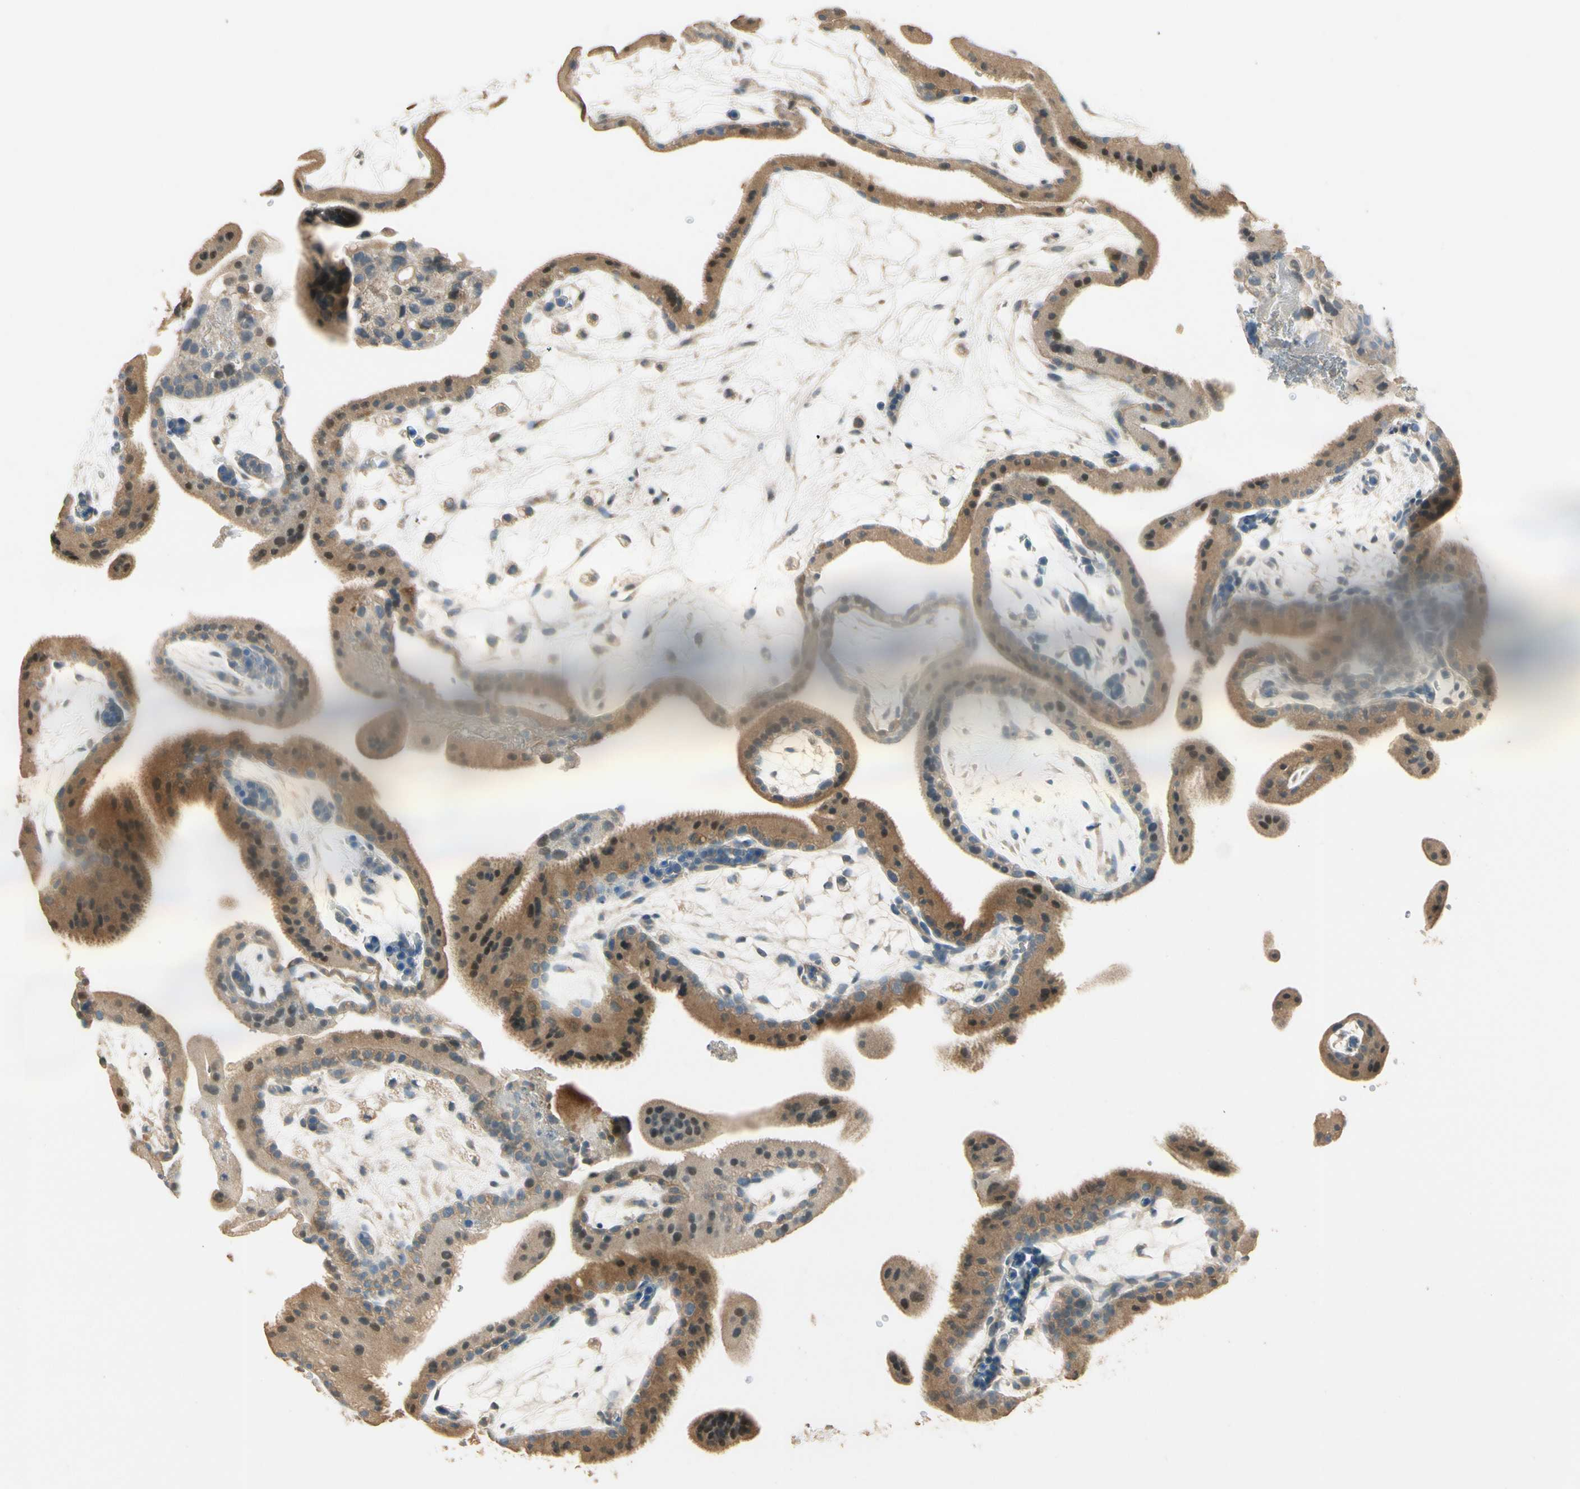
{"staining": {"intensity": "weak", "quantity": ">75%", "location": "cytoplasmic/membranous"}, "tissue": "placenta", "cell_type": "Decidual cells", "image_type": "normal", "snomed": [{"axis": "morphology", "description": "Normal tissue, NOS"}, {"axis": "topography", "description": "Placenta"}], "caption": "IHC micrograph of normal placenta: placenta stained using IHC demonstrates low levels of weak protein expression localized specifically in the cytoplasmic/membranous of decidual cells, appearing as a cytoplasmic/membranous brown color.", "gene": "PLXNA1", "patient": {"sex": "female", "age": 19}}